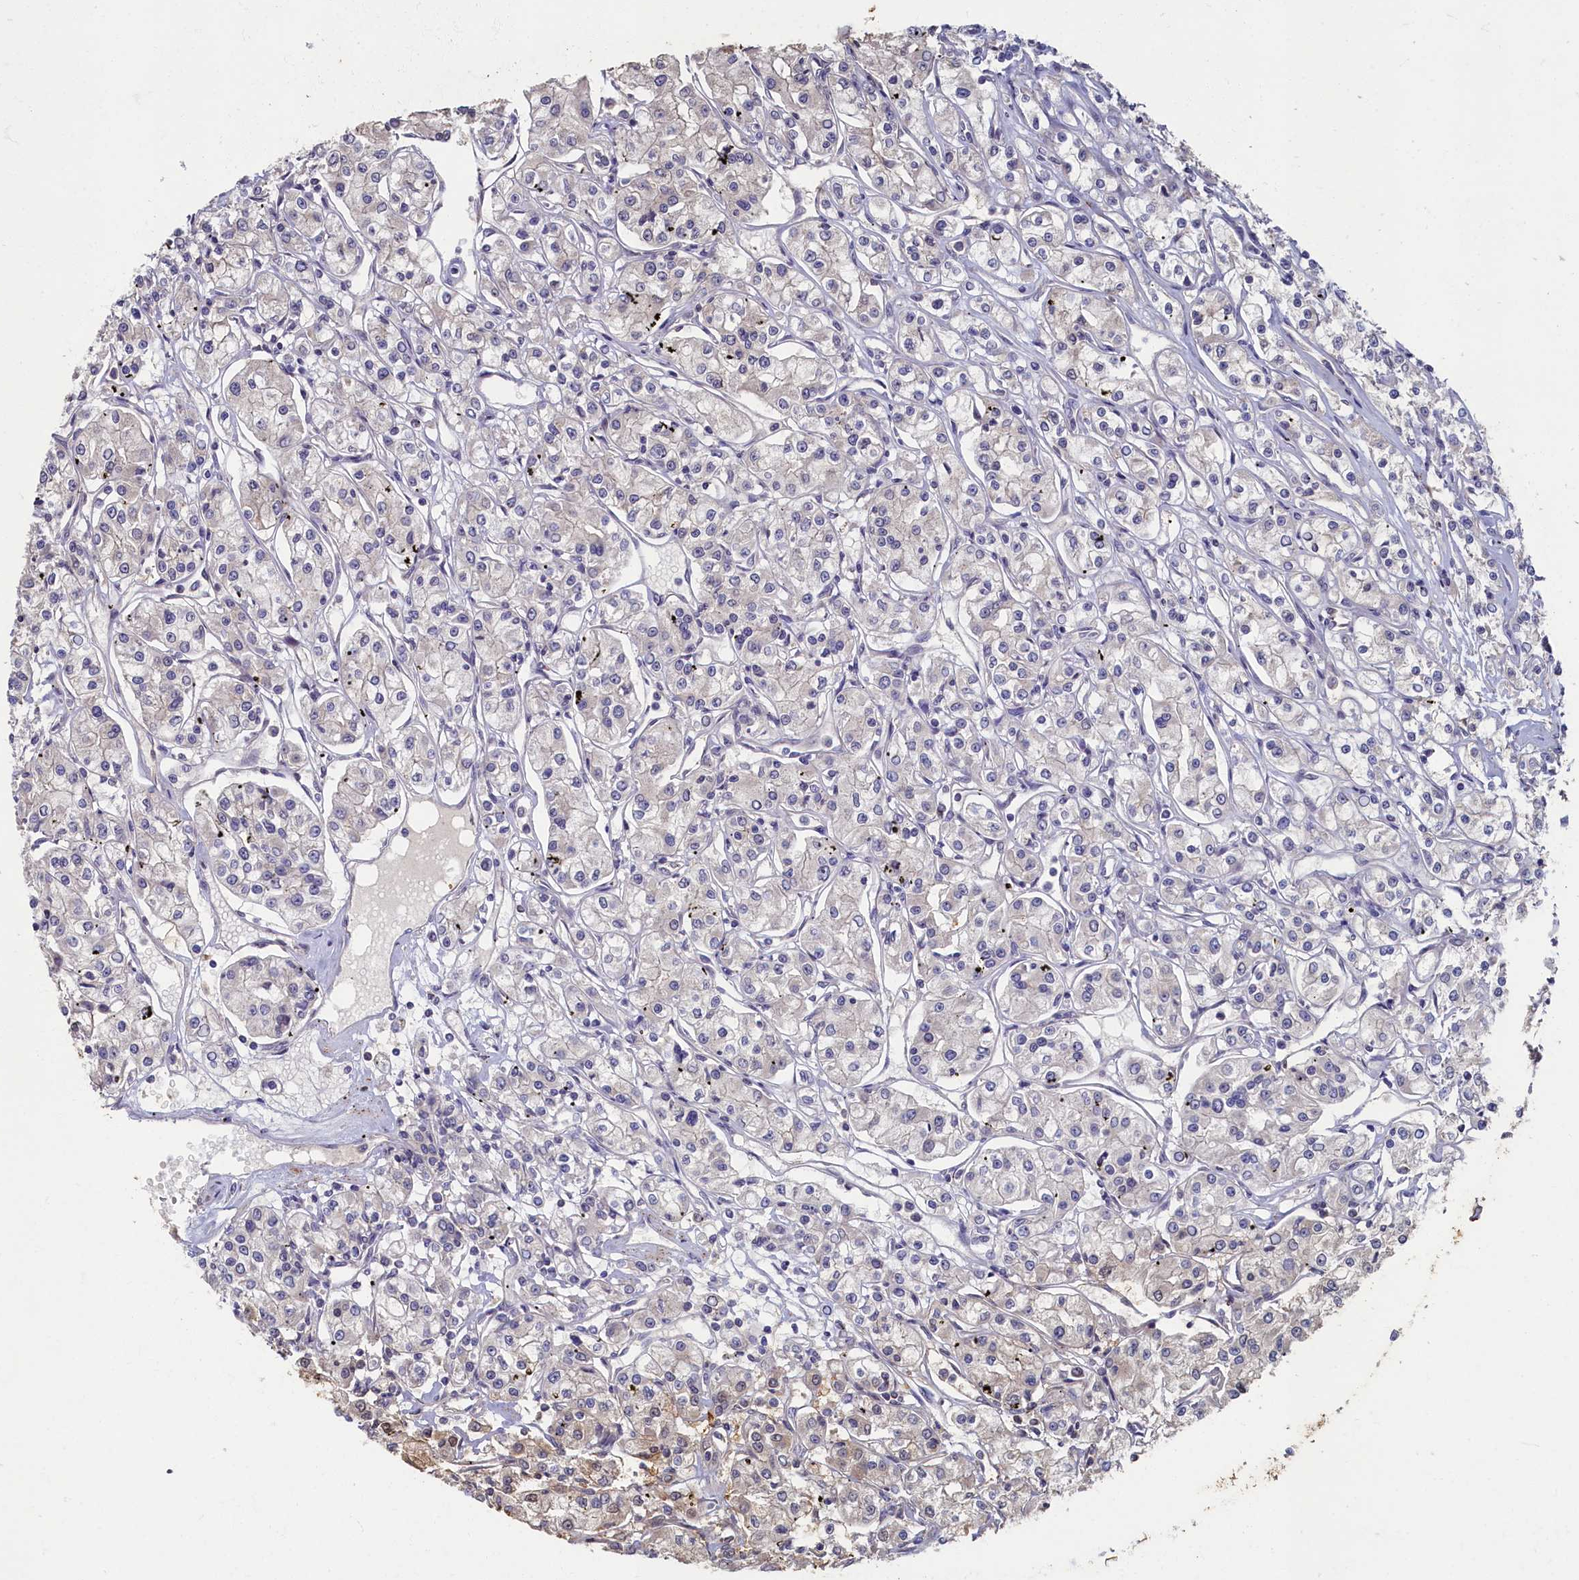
{"staining": {"intensity": "negative", "quantity": "none", "location": "none"}, "tissue": "renal cancer", "cell_type": "Tumor cells", "image_type": "cancer", "snomed": [{"axis": "morphology", "description": "Adenocarcinoma, NOS"}, {"axis": "topography", "description": "Kidney"}], "caption": "Immunohistochemistry (IHC) histopathology image of neoplastic tissue: human renal cancer stained with DAB demonstrates no significant protein positivity in tumor cells.", "gene": "HUNK", "patient": {"sex": "female", "age": 59}}